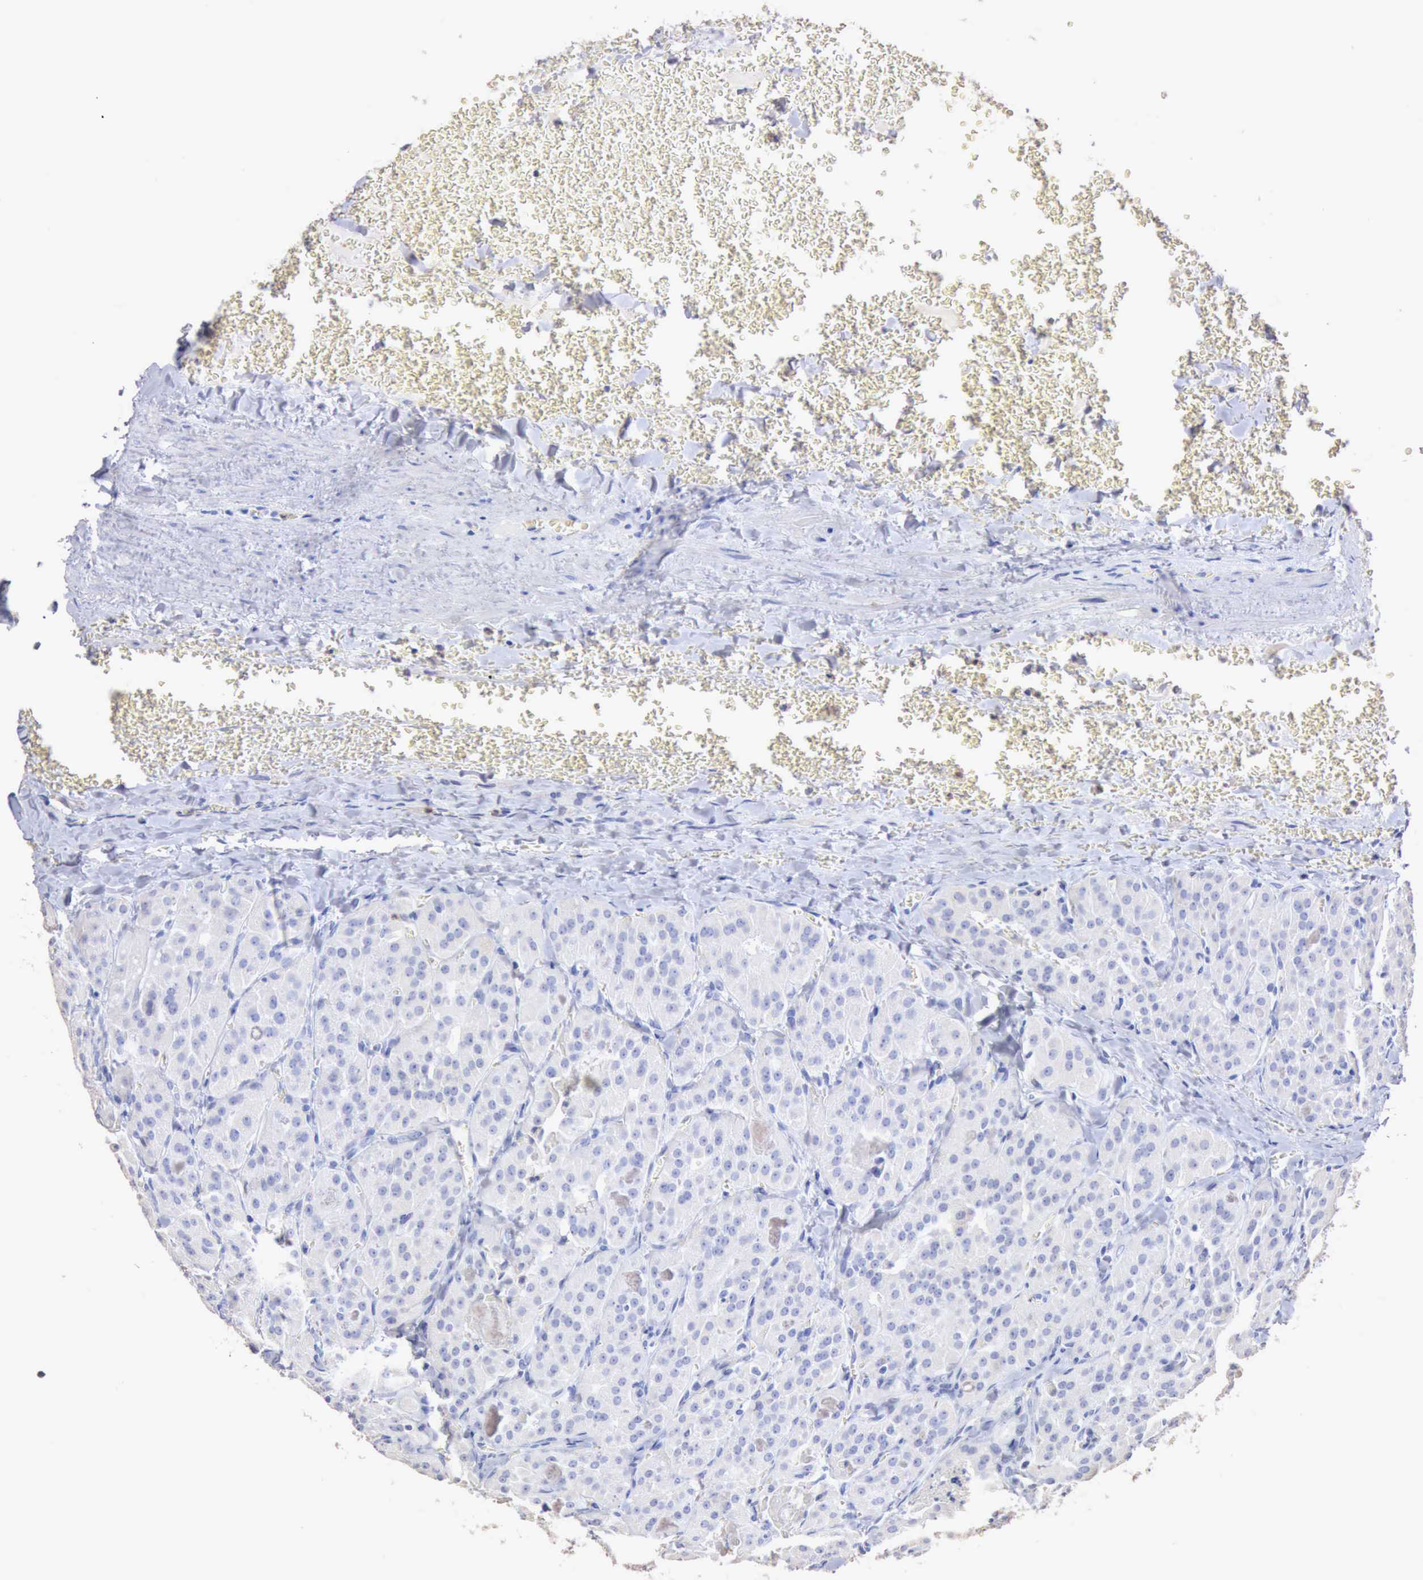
{"staining": {"intensity": "negative", "quantity": "none", "location": "none"}, "tissue": "thyroid cancer", "cell_type": "Tumor cells", "image_type": "cancer", "snomed": [{"axis": "morphology", "description": "Carcinoma, NOS"}, {"axis": "topography", "description": "Thyroid gland"}], "caption": "A micrograph of human carcinoma (thyroid) is negative for staining in tumor cells.", "gene": "KRT6B", "patient": {"sex": "male", "age": 76}}